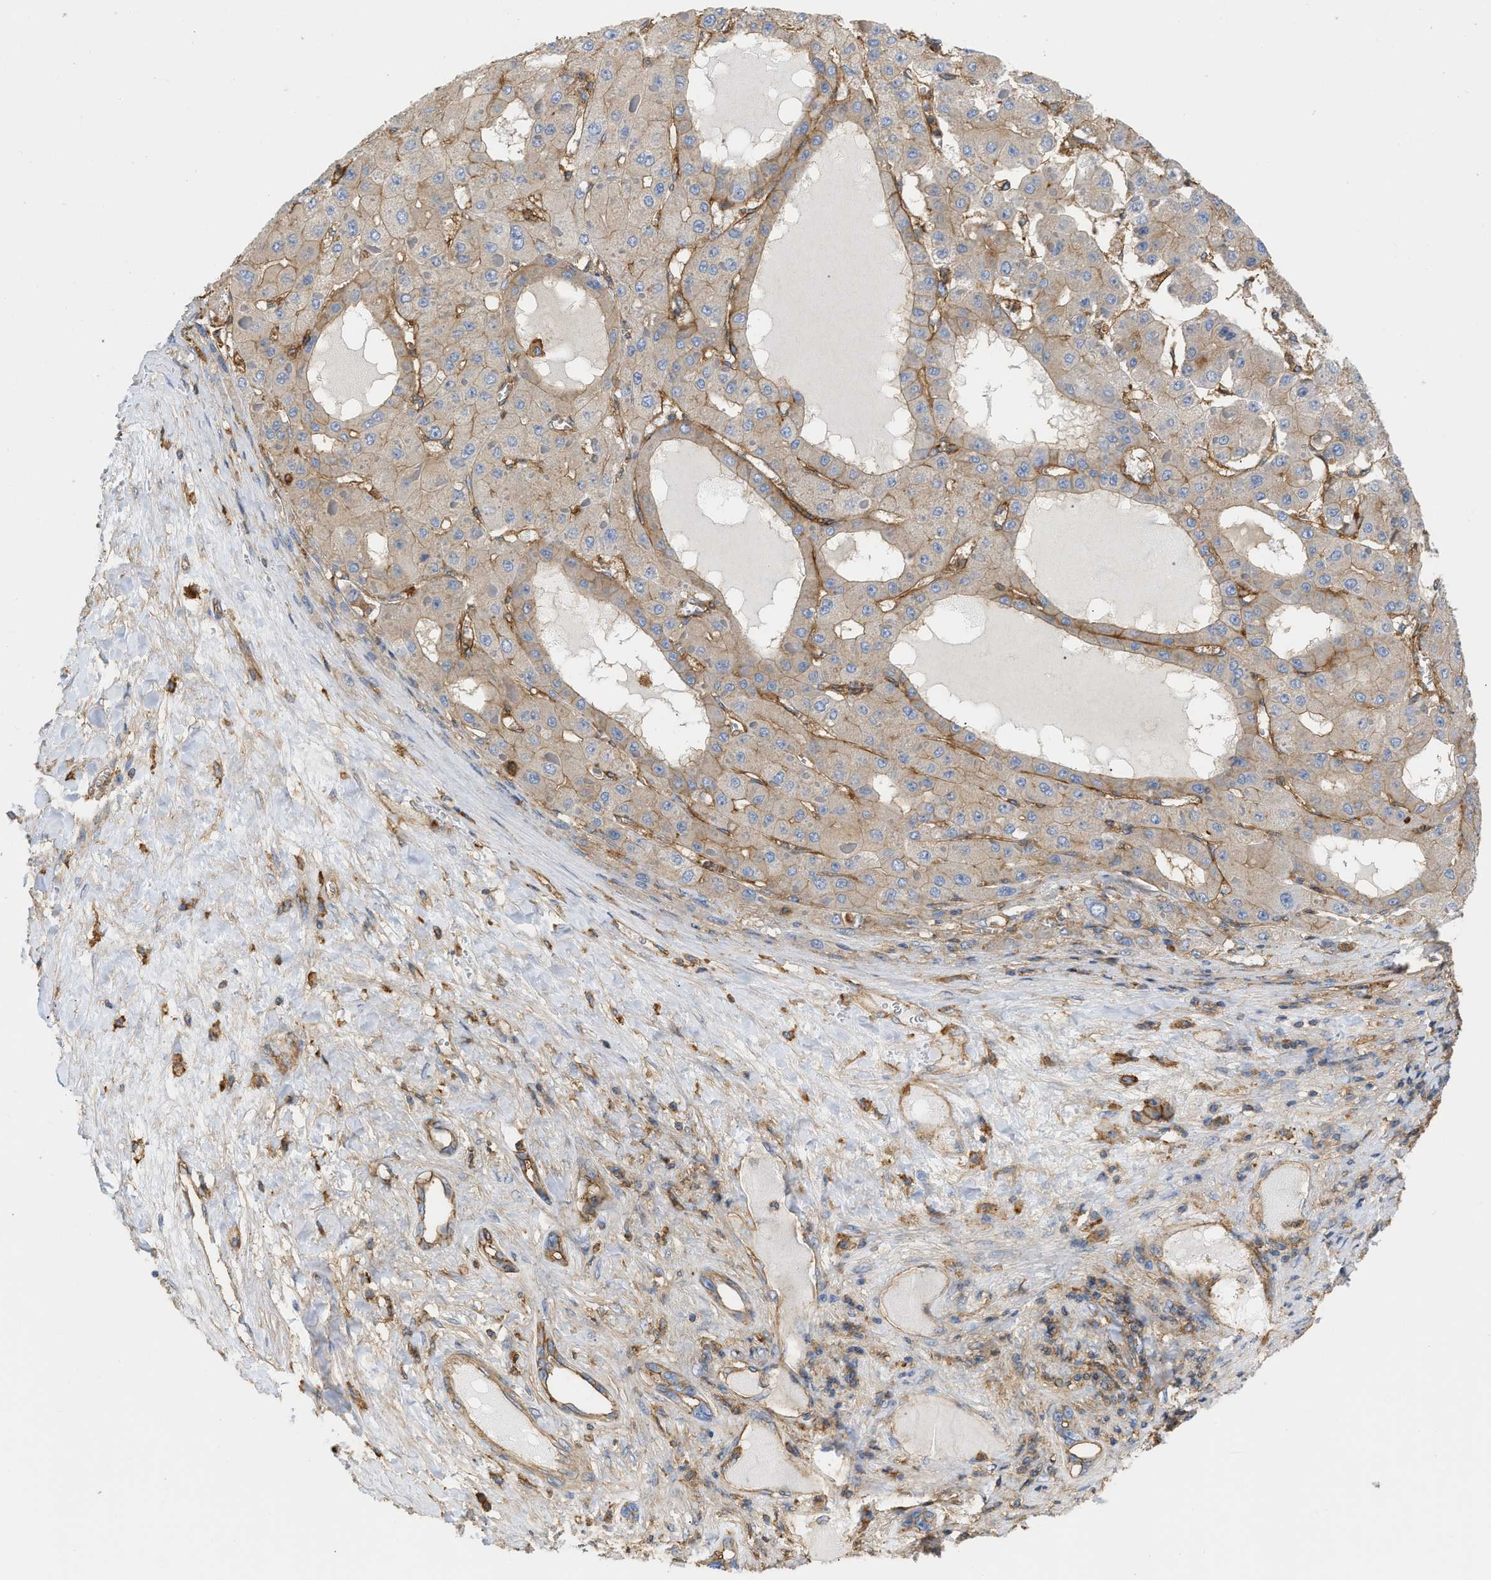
{"staining": {"intensity": "moderate", "quantity": ">75%", "location": "cytoplasmic/membranous"}, "tissue": "liver cancer", "cell_type": "Tumor cells", "image_type": "cancer", "snomed": [{"axis": "morphology", "description": "Carcinoma, Hepatocellular, NOS"}, {"axis": "topography", "description": "Liver"}], "caption": "Immunohistochemistry (IHC) of liver hepatocellular carcinoma exhibits medium levels of moderate cytoplasmic/membranous positivity in approximately >75% of tumor cells.", "gene": "GNB4", "patient": {"sex": "female", "age": 73}}